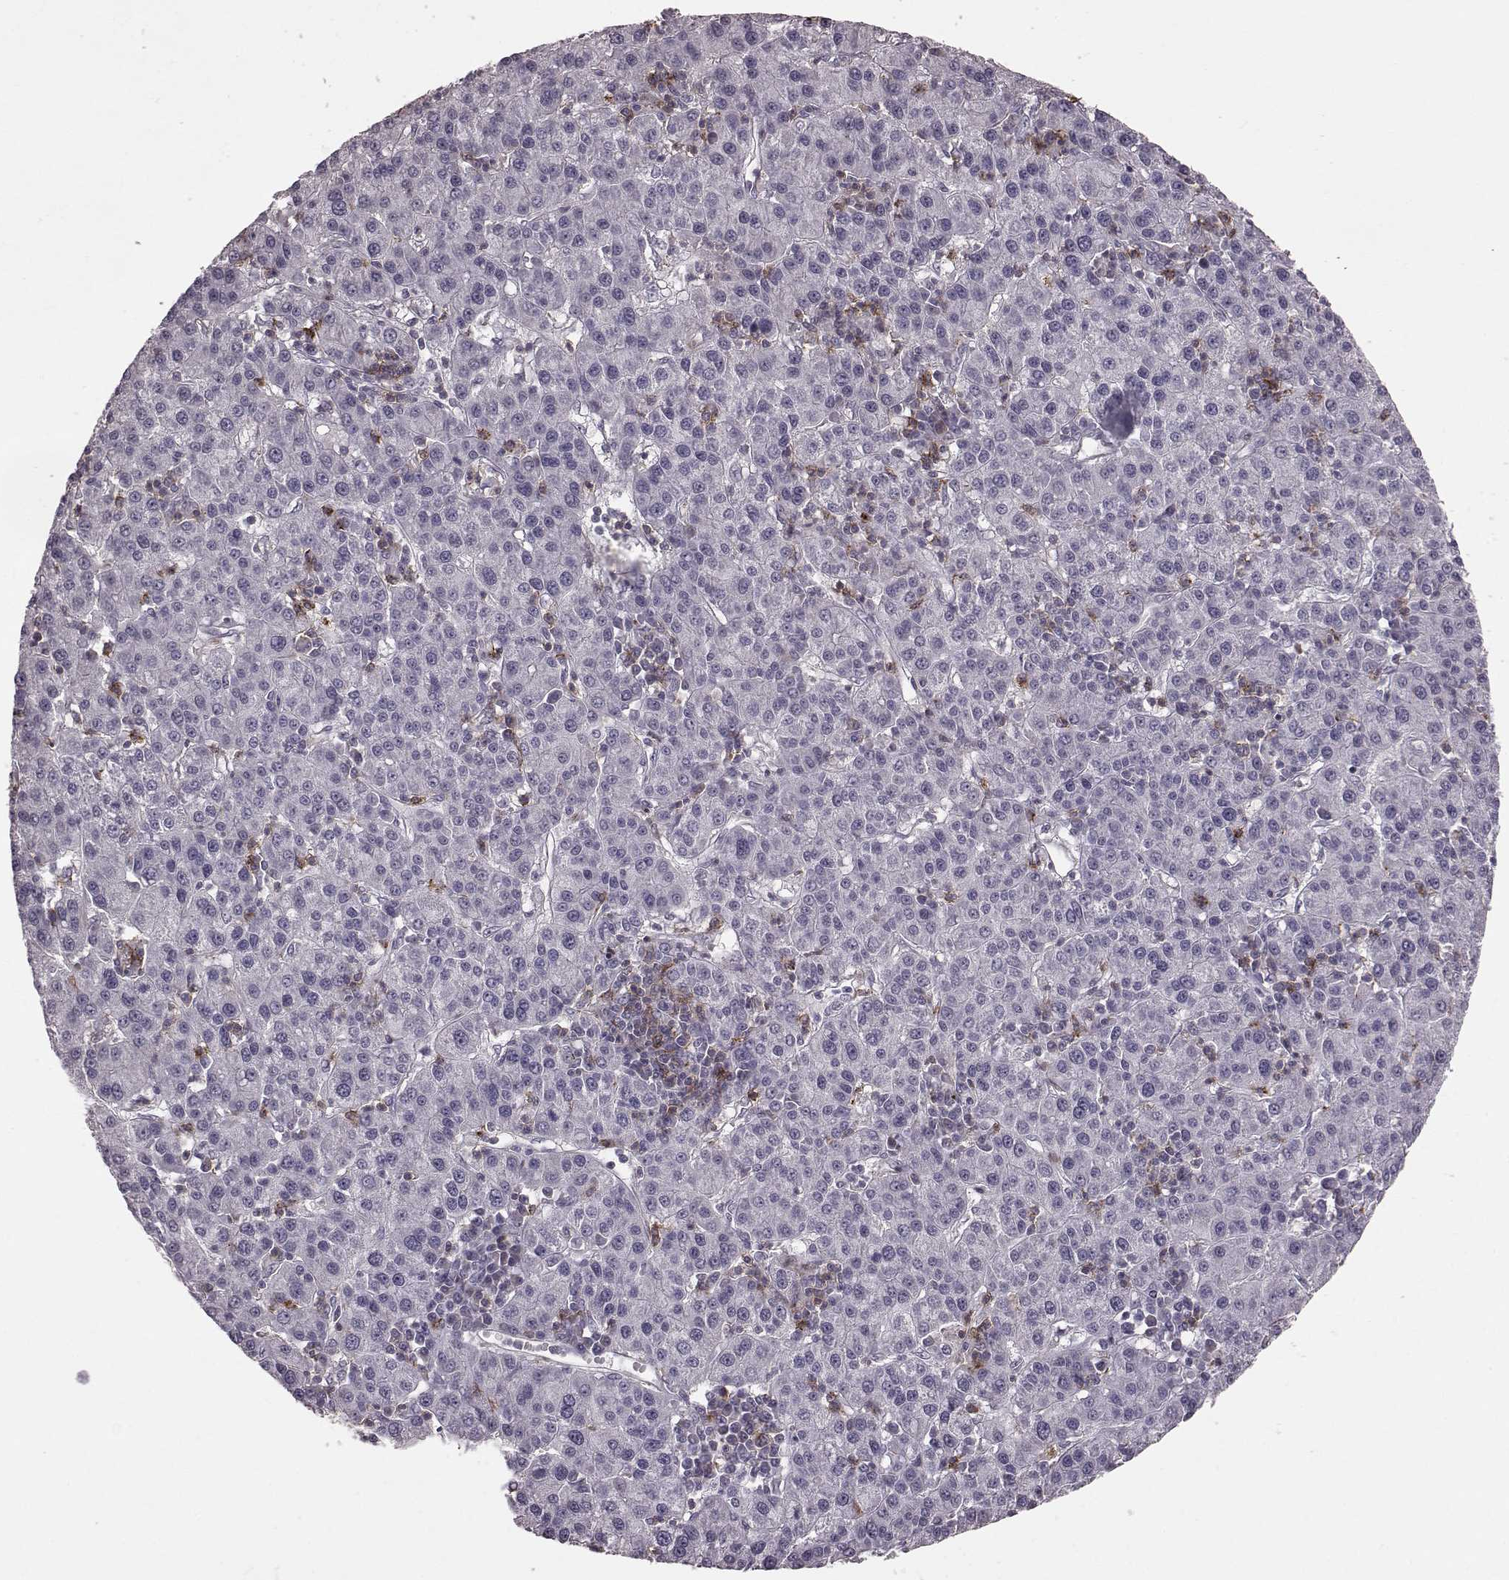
{"staining": {"intensity": "negative", "quantity": "none", "location": "none"}, "tissue": "liver cancer", "cell_type": "Tumor cells", "image_type": "cancer", "snomed": [{"axis": "morphology", "description": "Carcinoma, Hepatocellular, NOS"}, {"axis": "topography", "description": "Liver"}], "caption": "Histopathology image shows no significant protein staining in tumor cells of liver hepatocellular carcinoma.", "gene": "PDCD1", "patient": {"sex": "female", "age": 60}}